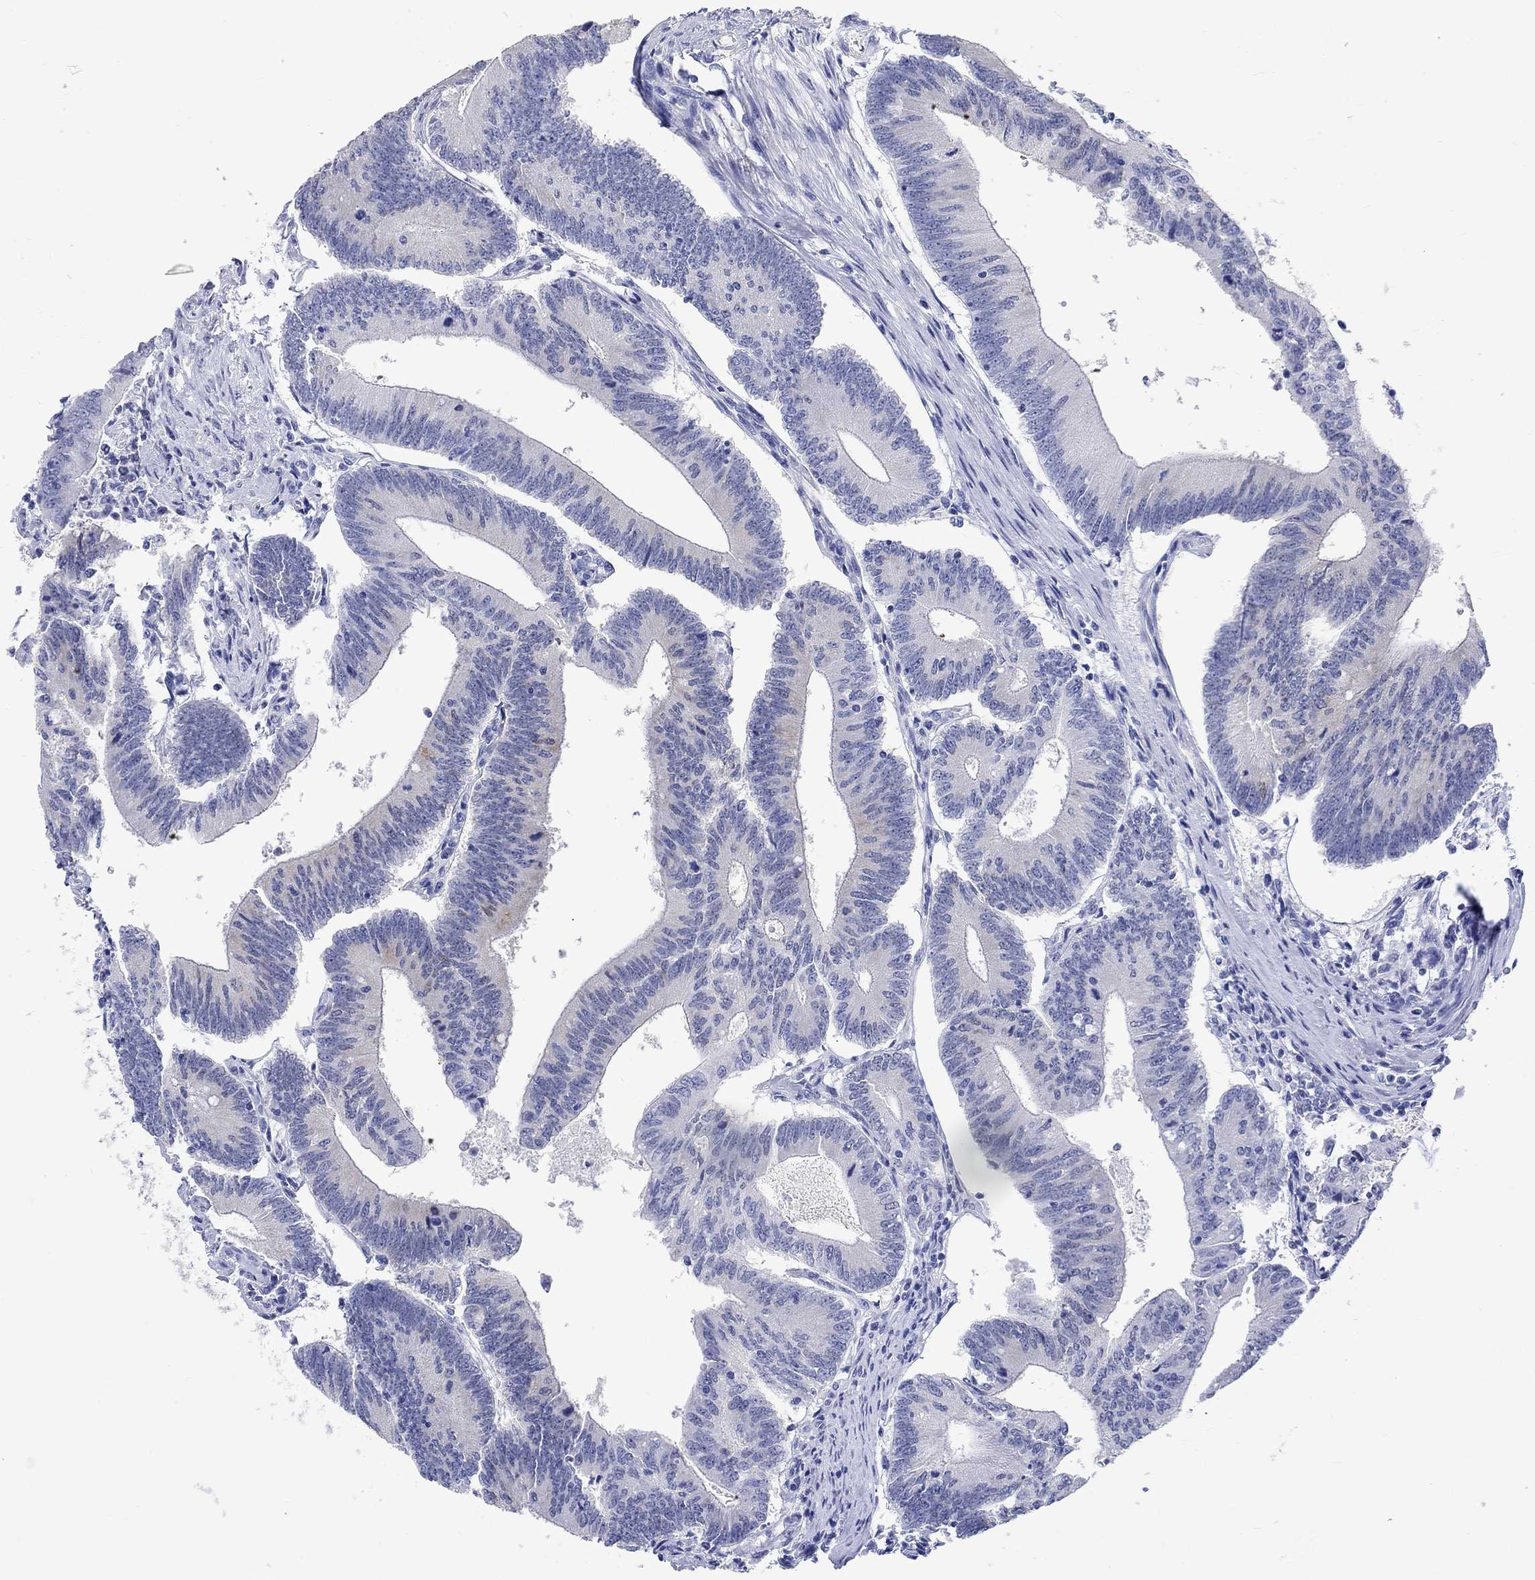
{"staining": {"intensity": "weak", "quantity": "<25%", "location": "cytoplasmic/membranous"}, "tissue": "colorectal cancer", "cell_type": "Tumor cells", "image_type": "cancer", "snomed": [{"axis": "morphology", "description": "Adenocarcinoma, NOS"}, {"axis": "topography", "description": "Colon"}], "caption": "Immunohistochemistry (IHC) of human colorectal adenocarcinoma exhibits no expression in tumor cells. The staining was performed using DAB to visualize the protein expression in brown, while the nuclei were stained in blue with hematoxylin (Magnification: 20x).", "gene": "MSI1", "patient": {"sex": "female", "age": 70}}